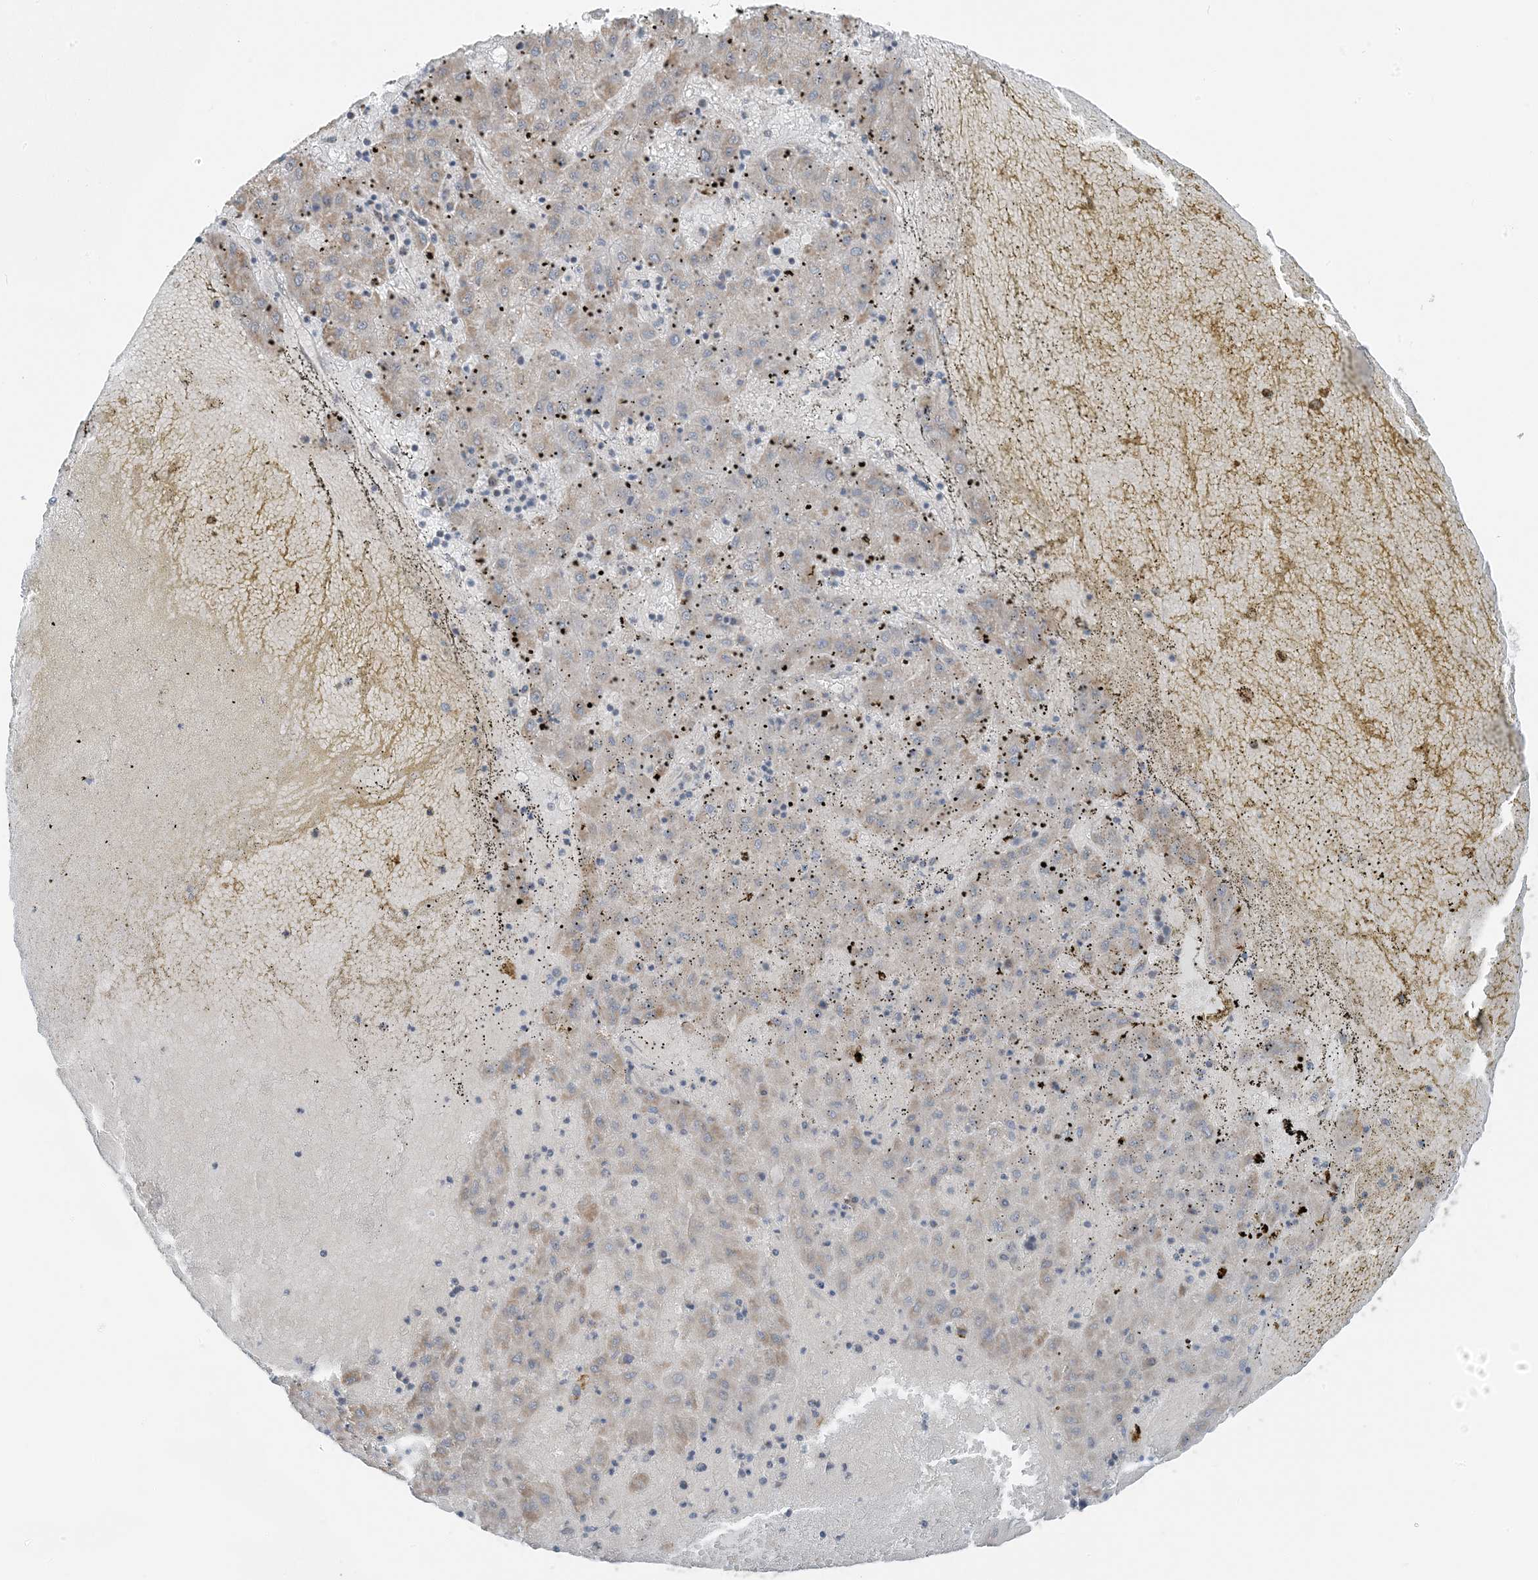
{"staining": {"intensity": "weak", "quantity": "<25%", "location": "cytoplasmic/membranous"}, "tissue": "liver cancer", "cell_type": "Tumor cells", "image_type": "cancer", "snomed": [{"axis": "morphology", "description": "Carcinoma, Hepatocellular, NOS"}, {"axis": "topography", "description": "Liver"}], "caption": "Liver cancer (hepatocellular carcinoma) stained for a protein using IHC exhibits no staining tumor cells.", "gene": "PILRB", "patient": {"sex": "male", "age": 72}}